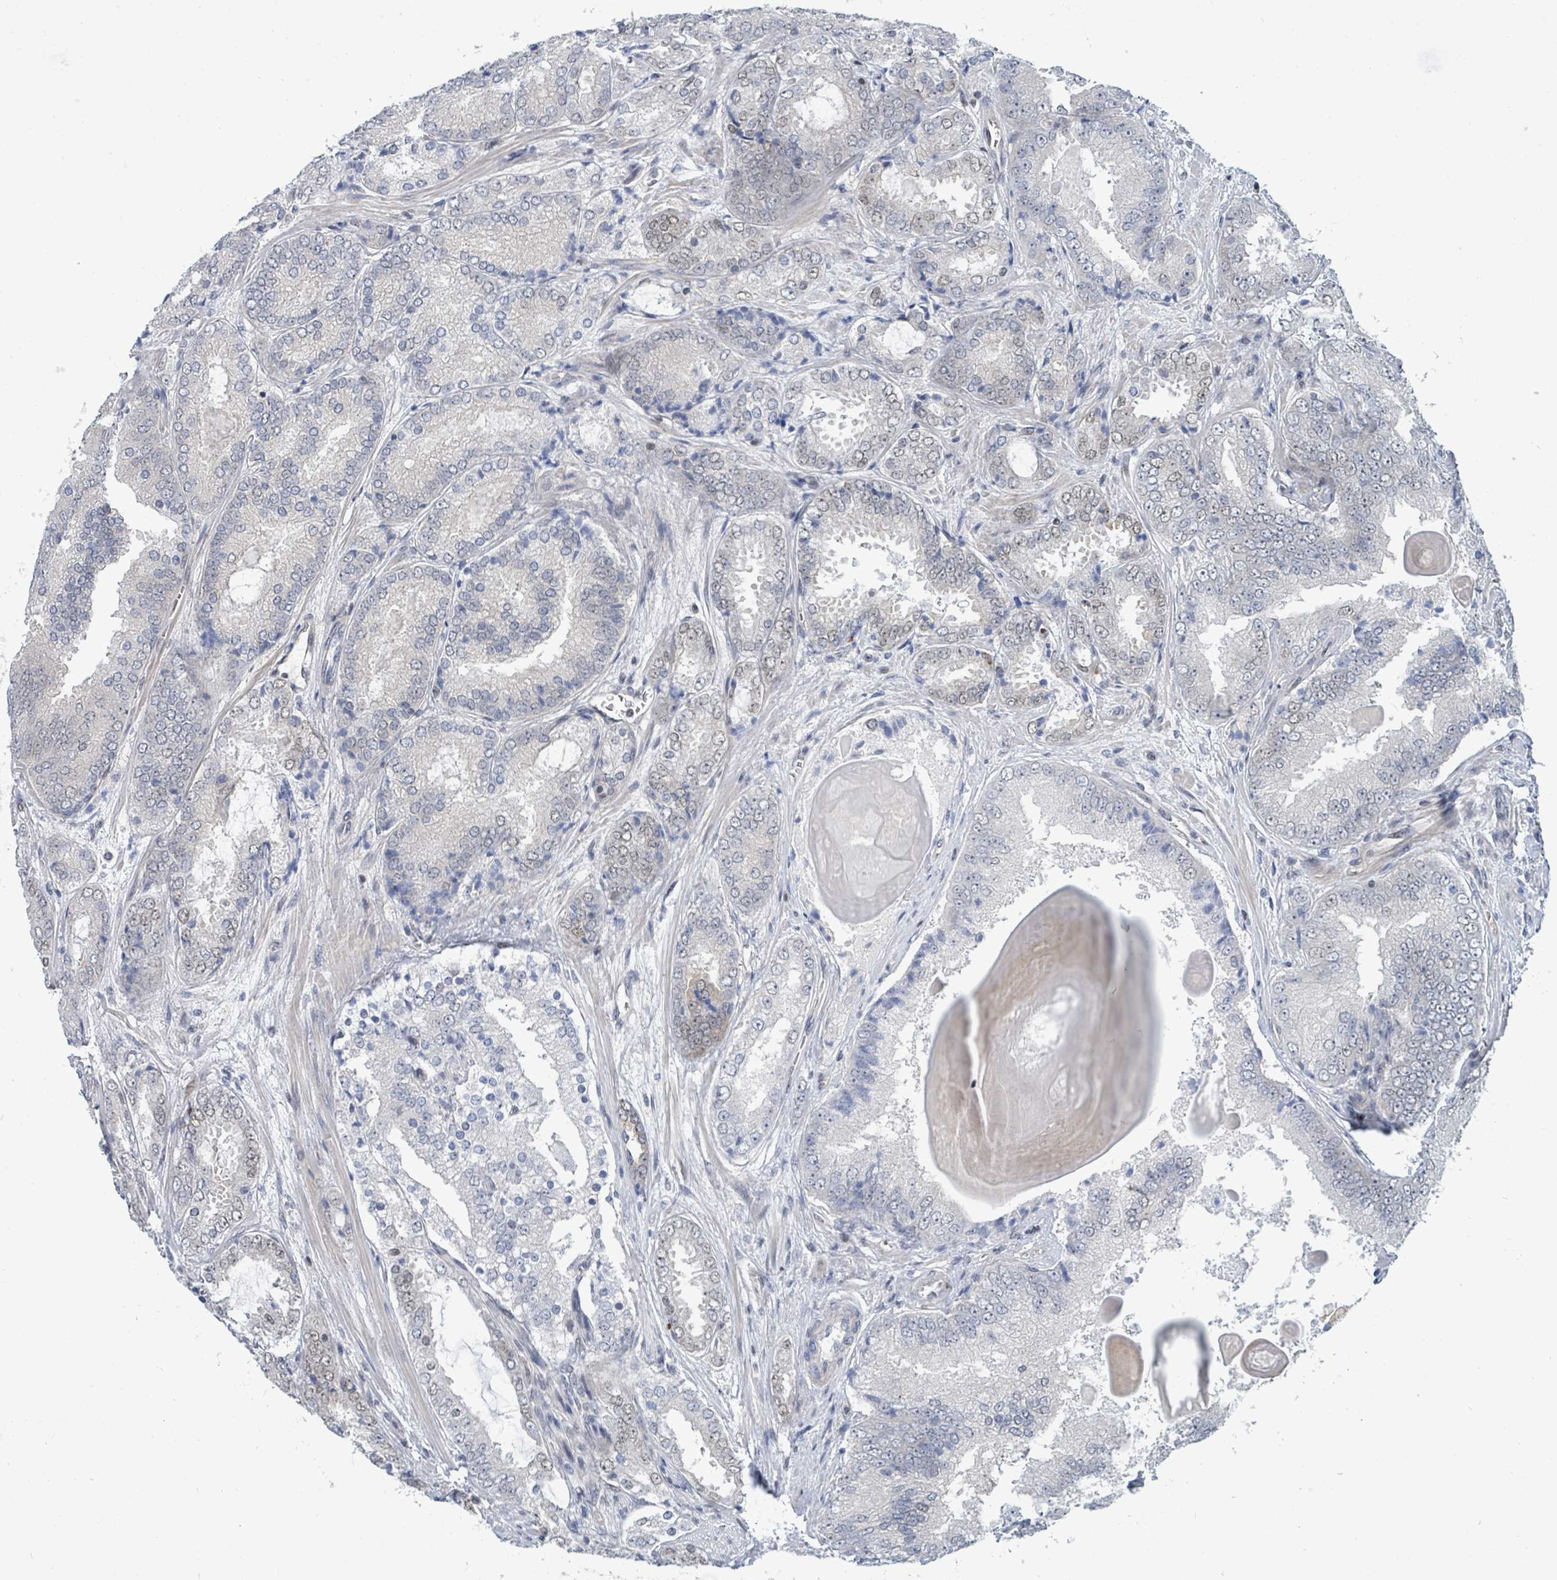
{"staining": {"intensity": "weak", "quantity": "<25%", "location": "nuclear"}, "tissue": "prostate cancer", "cell_type": "Tumor cells", "image_type": "cancer", "snomed": [{"axis": "morphology", "description": "Adenocarcinoma, High grade"}, {"axis": "topography", "description": "Prostate"}], "caption": "Prostate cancer (high-grade adenocarcinoma) was stained to show a protein in brown. There is no significant expression in tumor cells. (DAB immunohistochemistry with hematoxylin counter stain).", "gene": "SUMO4", "patient": {"sex": "male", "age": 63}}